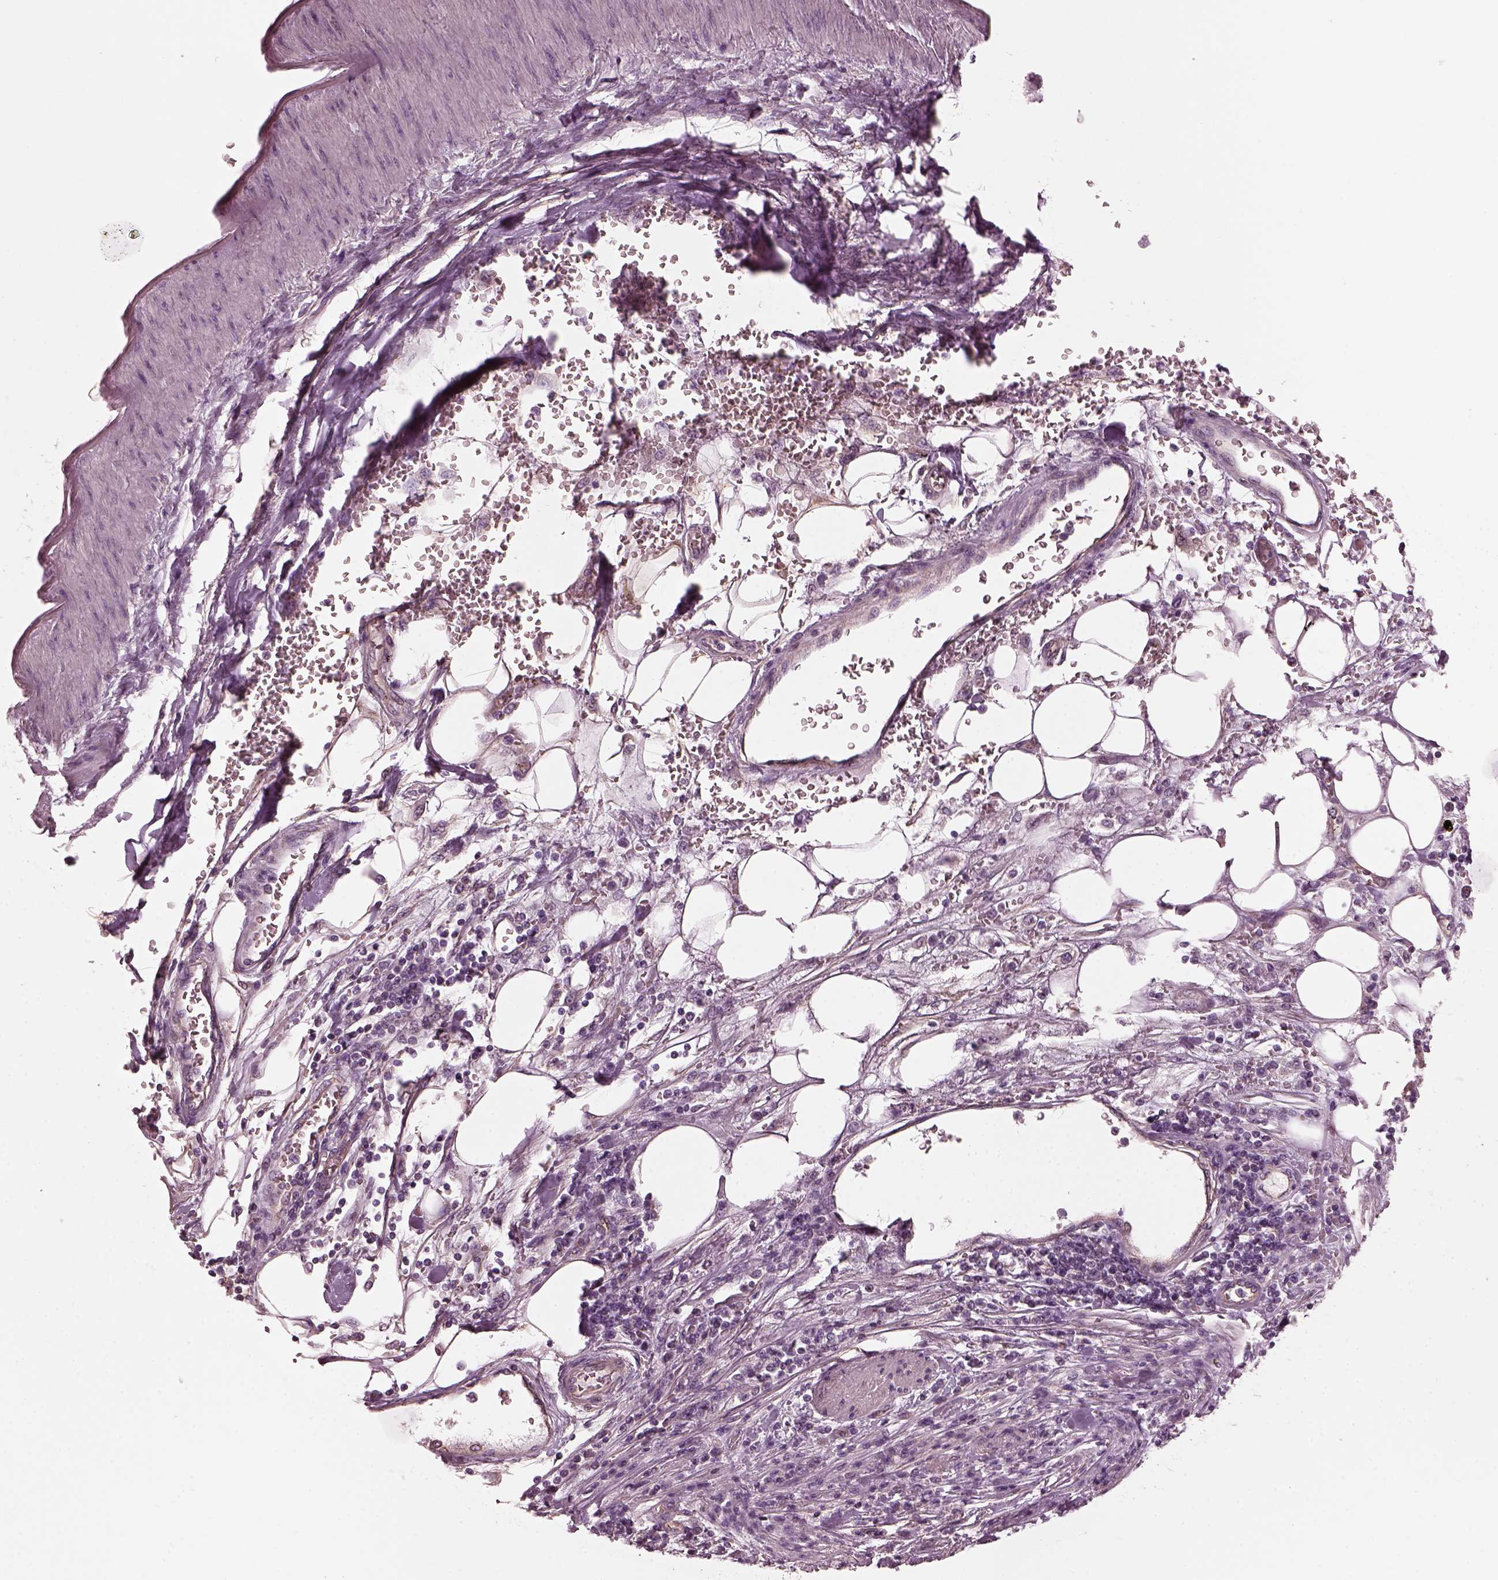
{"staining": {"intensity": "moderate", "quantity": "<25%", "location": "cytoplasmic/membranous"}, "tissue": "pancreatic cancer", "cell_type": "Tumor cells", "image_type": "cancer", "snomed": [{"axis": "morphology", "description": "Adenocarcinoma, NOS"}, {"axis": "topography", "description": "Pancreas"}], "caption": "Protein positivity by immunohistochemistry displays moderate cytoplasmic/membranous expression in about <25% of tumor cells in adenocarcinoma (pancreatic).", "gene": "ODAD1", "patient": {"sex": "female", "age": 61}}